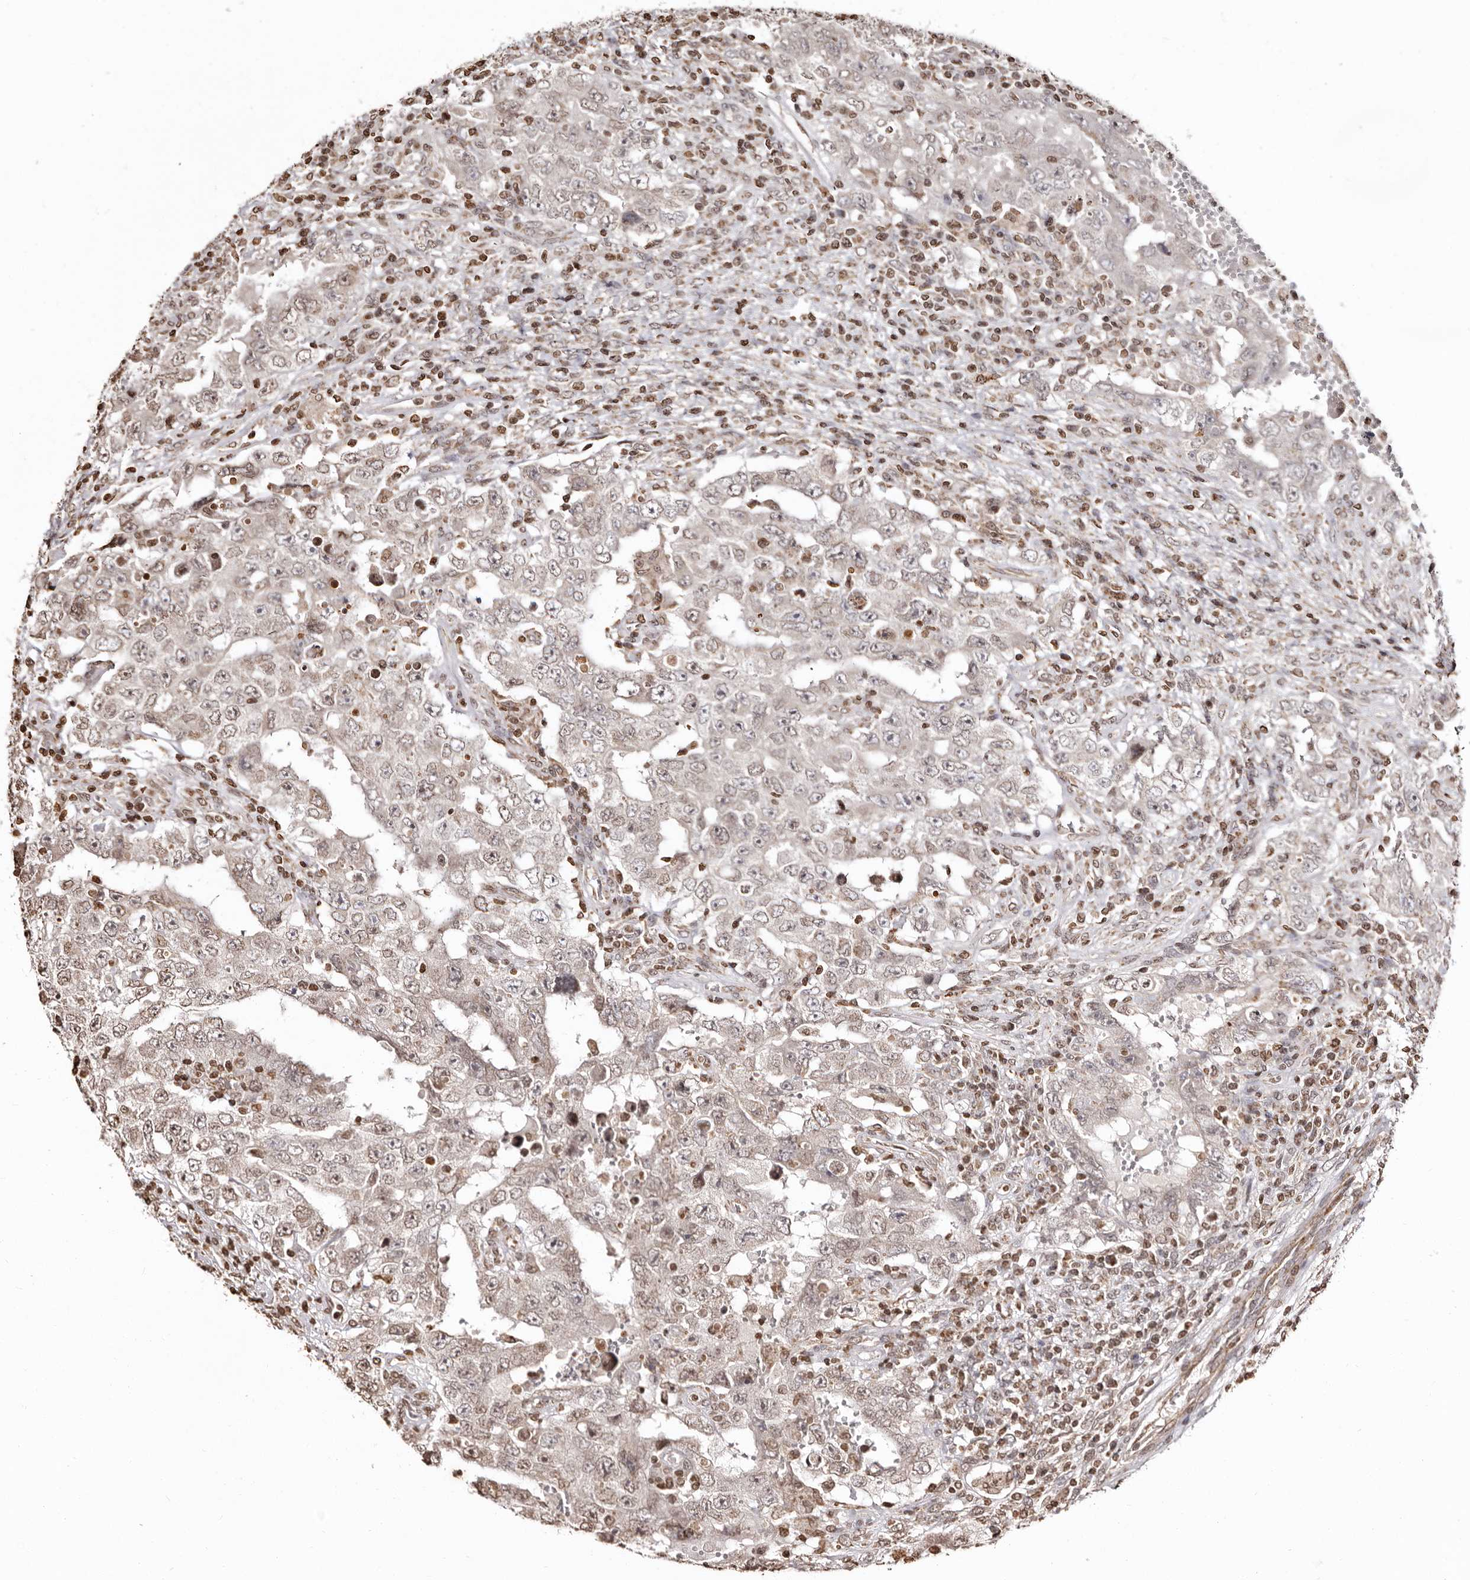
{"staining": {"intensity": "weak", "quantity": "<25%", "location": "cytoplasmic/membranous,nuclear"}, "tissue": "testis cancer", "cell_type": "Tumor cells", "image_type": "cancer", "snomed": [{"axis": "morphology", "description": "Carcinoma, Embryonal, NOS"}, {"axis": "topography", "description": "Testis"}], "caption": "This is an immunohistochemistry (IHC) histopathology image of testis cancer. There is no expression in tumor cells.", "gene": "CCDC190", "patient": {"sex": "male", "age": 26}}